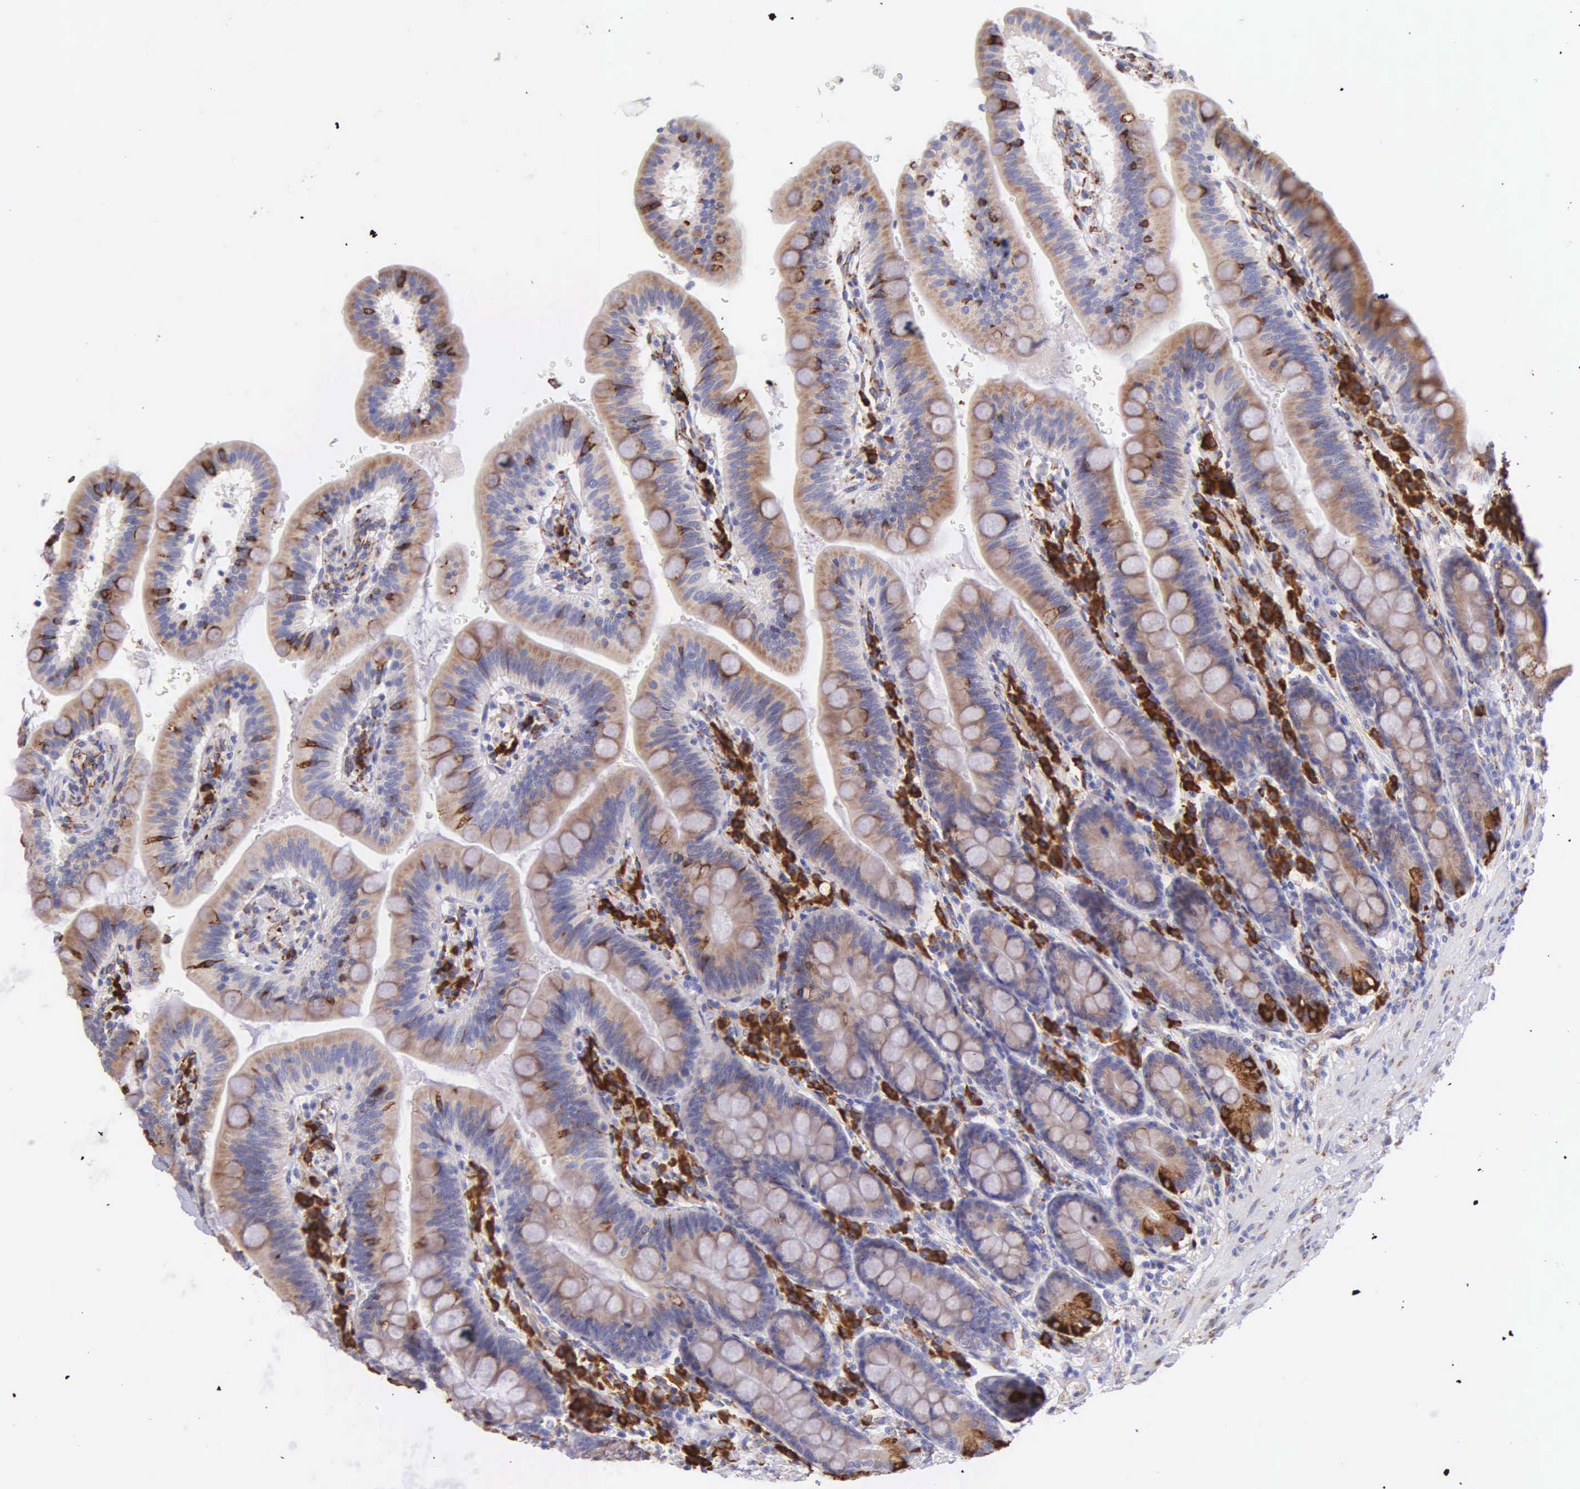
{"staining": {"intensity": "moderate", "quantity": ">75%", "location": "cytoplasmic/membranous"}, "tissue": "duodenum", "cell_type": "Glandular cells", "image_type": "normal", "snomed": [{"axis": "morphology", "description": "Normal tissue, NOS"}, {"axis": "topography", "description": "Pancreas"}, {"axis": "topography", "description": "Duodenum"}], "caption": "Immunohistochemical staining of unremarkable duodenum reveals medium levels of moderate cytoplasmic/membranous positivity in approximately >75% of glandular cells. (Brightfield microscopy of DAB IHC at high magnification).", "gene": "CKAP4", "patient": {"sex": "male", "age": 79}}